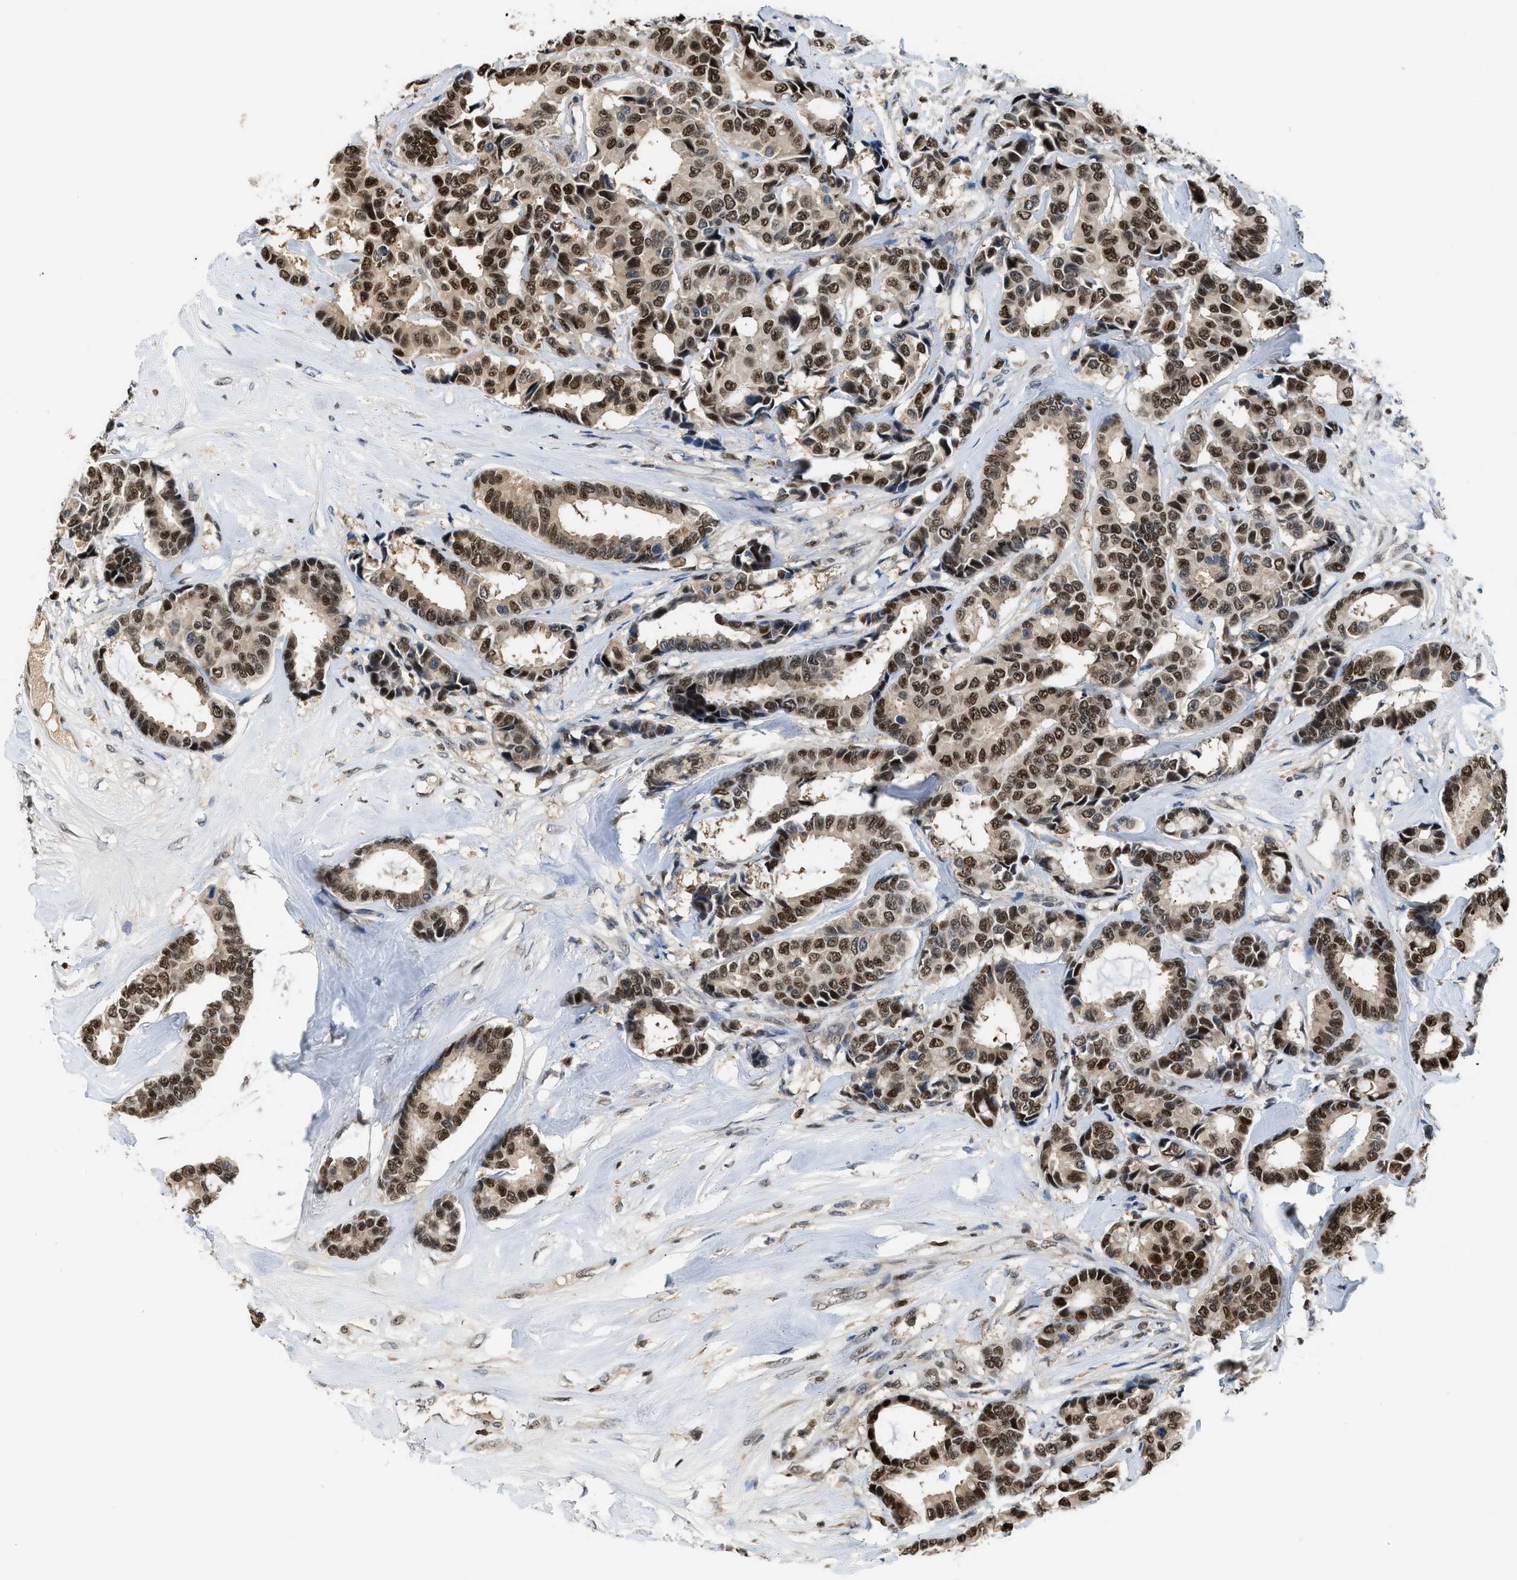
{"staining": {"intensity": "strong", "quantity": ">75%", "location": "nuclear"}, "tissue": "breast cancer", "cell_type": "Tumor cells", "image_type": "cancer", "snomed": [{"axis": "morphology", "description": "Duct carcinoma"}, {"axis": "topography", "description": "Breast"}], "caption": "Immunohistochemical staining of human breast cancer (infiltrating ductal carcinoma) displays high levels of strong nuclear staining in about >75% of tumor cells. (DAB (3,3'-diaminobenzidine) IHC with brightfield microscopy, high magnification).", "gene": "ALX1", "patient": {"sex": "female", "age": 87}}